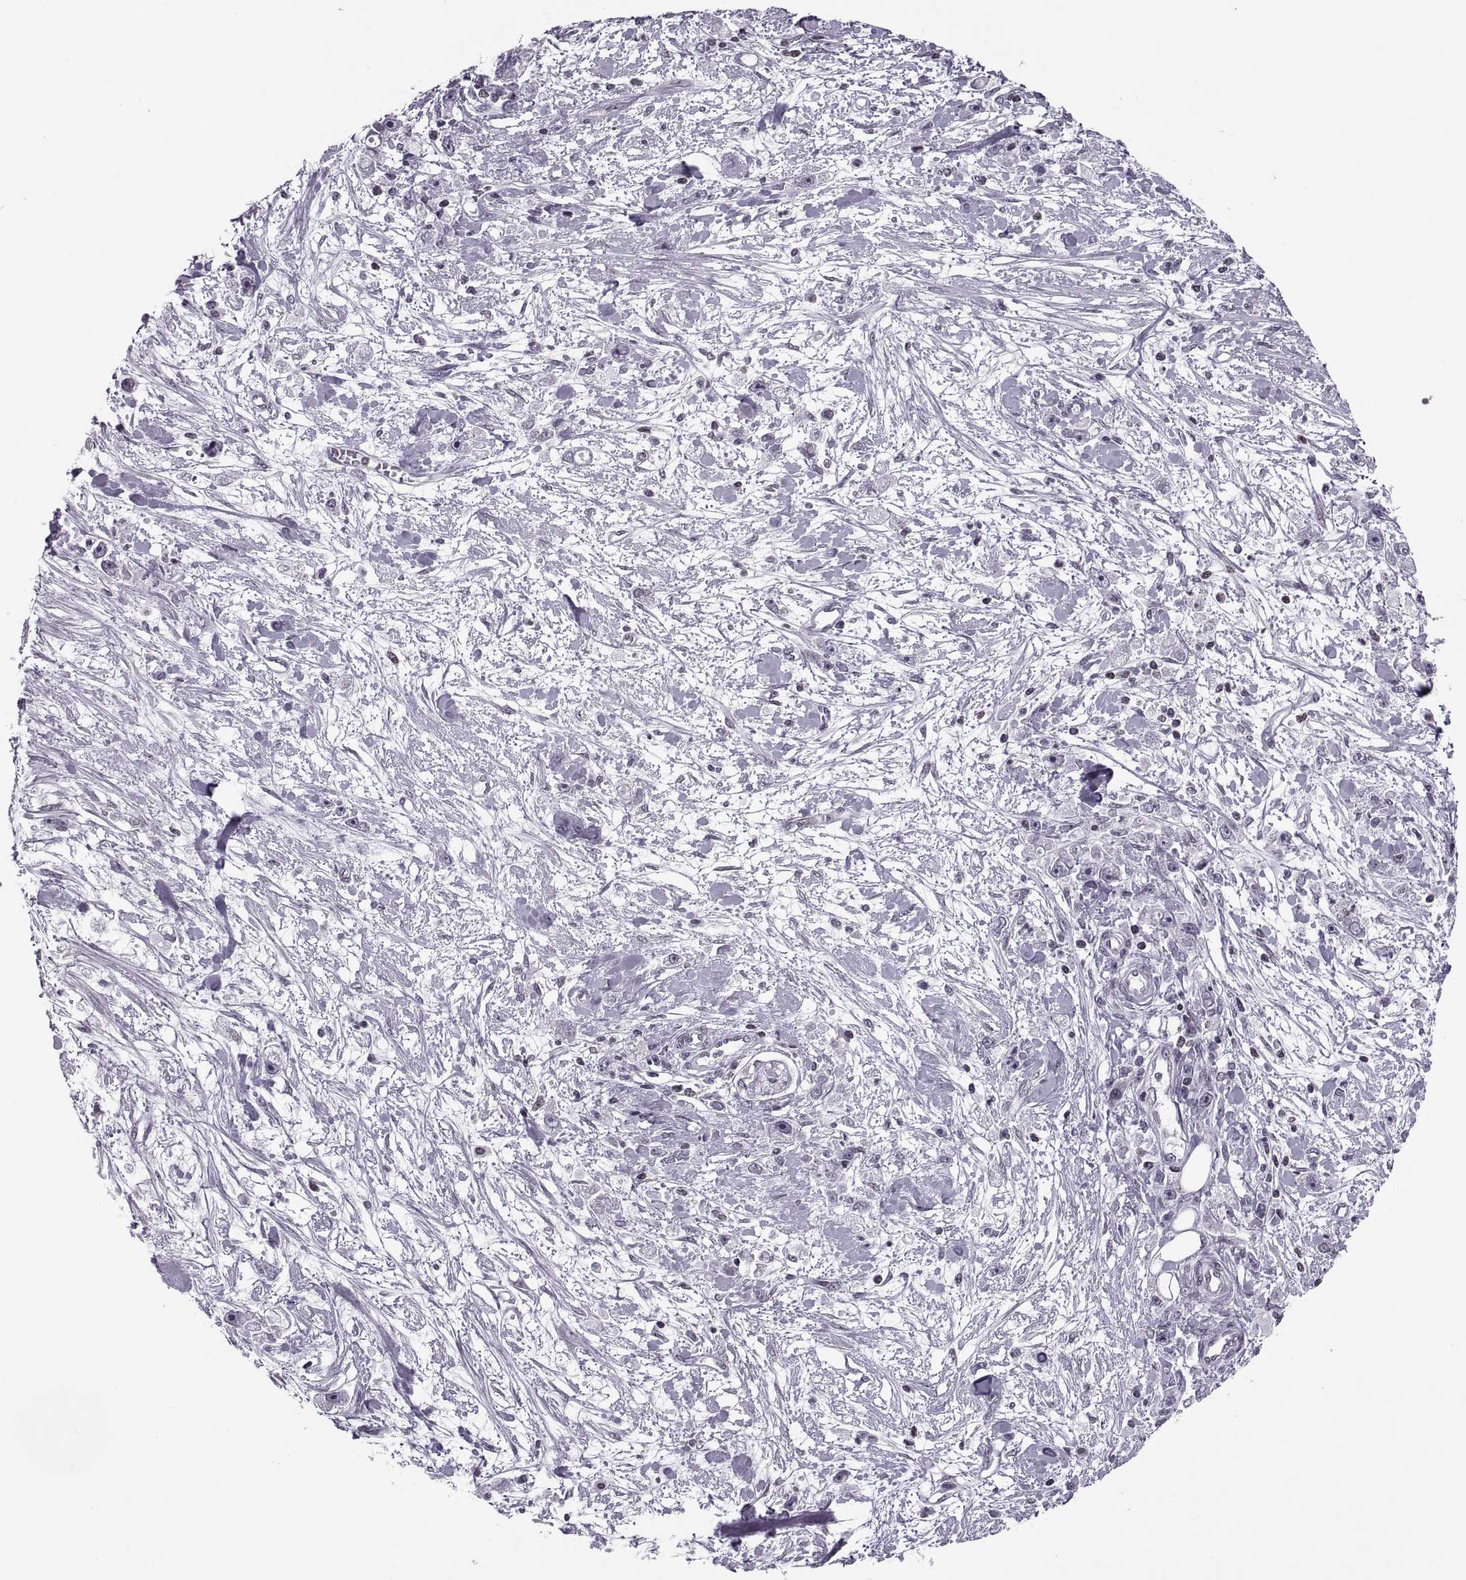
{"staining": {"intensity": "negative", "quantity": "none", "location": "none"}, "tissue": "stomach cancer", "cell_type": "Tumor cells", "image_type": "cancer", "snomed": [{"axis": "morphology", "description": "Adenocarcinoma, NOS"}, {"axis": "topography", "description": "Stomach"}], "caption": "DAB immunohistochemical staining of human stomach adenocarcinoma exhibits no significant expression in tumor cells.", "gene": "H1-8", "patient": {"sex": "female", "age": 59}}